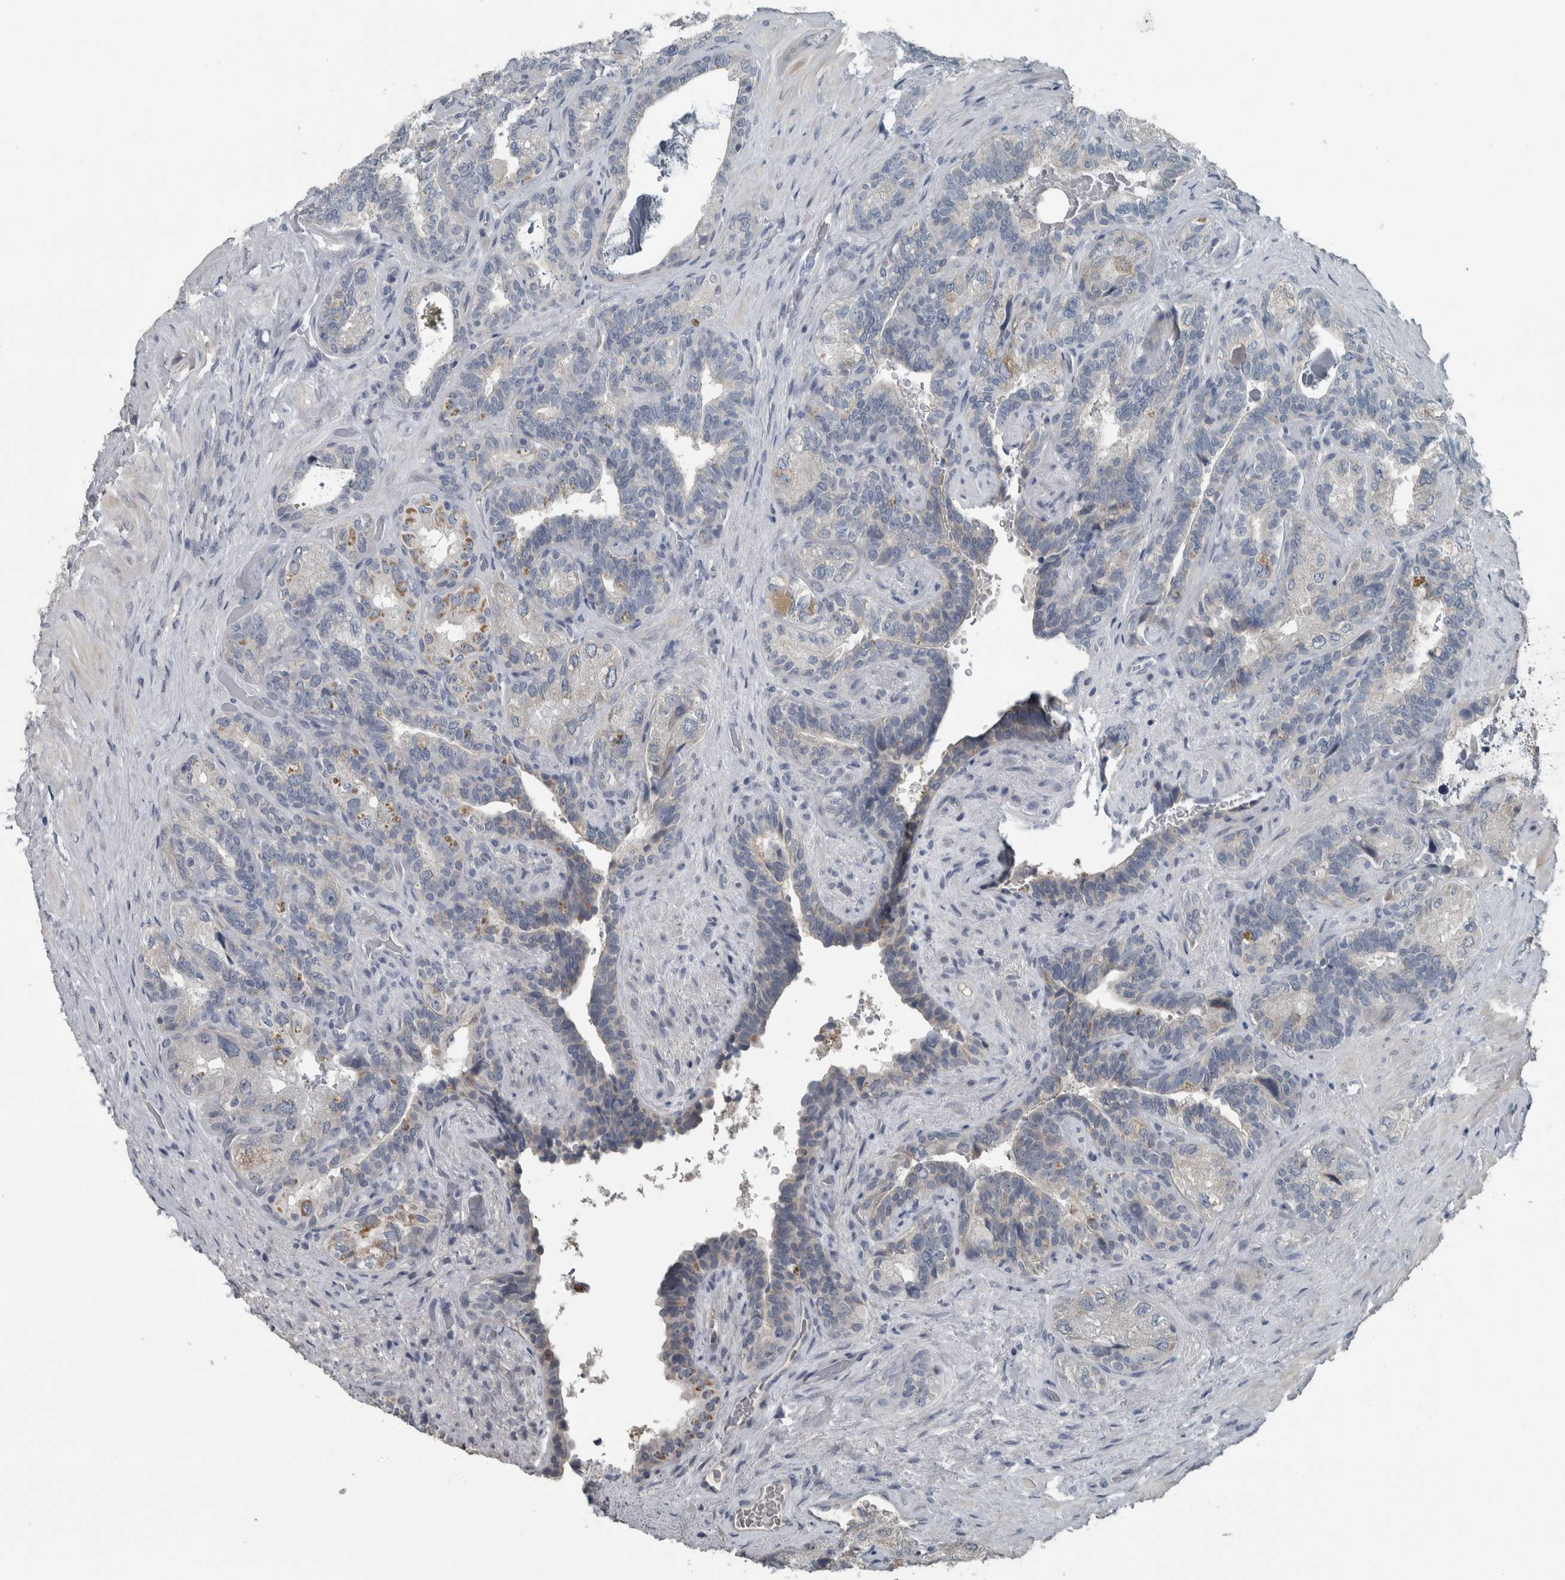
{"staining": {"intensity": "weak", "quantity": "<25%", "location": "cytoplasmic/membranous"}, "tissue": "seminal vesicle", "cell_type": "Glandular cells", "image_type": "normal", "snomed": [{"axis": "morphology", "description": "Normal tissue, NOS"}, {"axis": "topography", "description": "Prostate"}, {"axis": "topography", "description": "Seminal veicle"}], "caption": "This histopathology image is of benign seminal vesicle stained with immunohistochemistry (IHC) to label a protein in brown with the nuclei are counter-stained blue. There is no positivity in glandular cells.", "gene": "KRT20", "patient": {"sex": "male", "age": 67}}